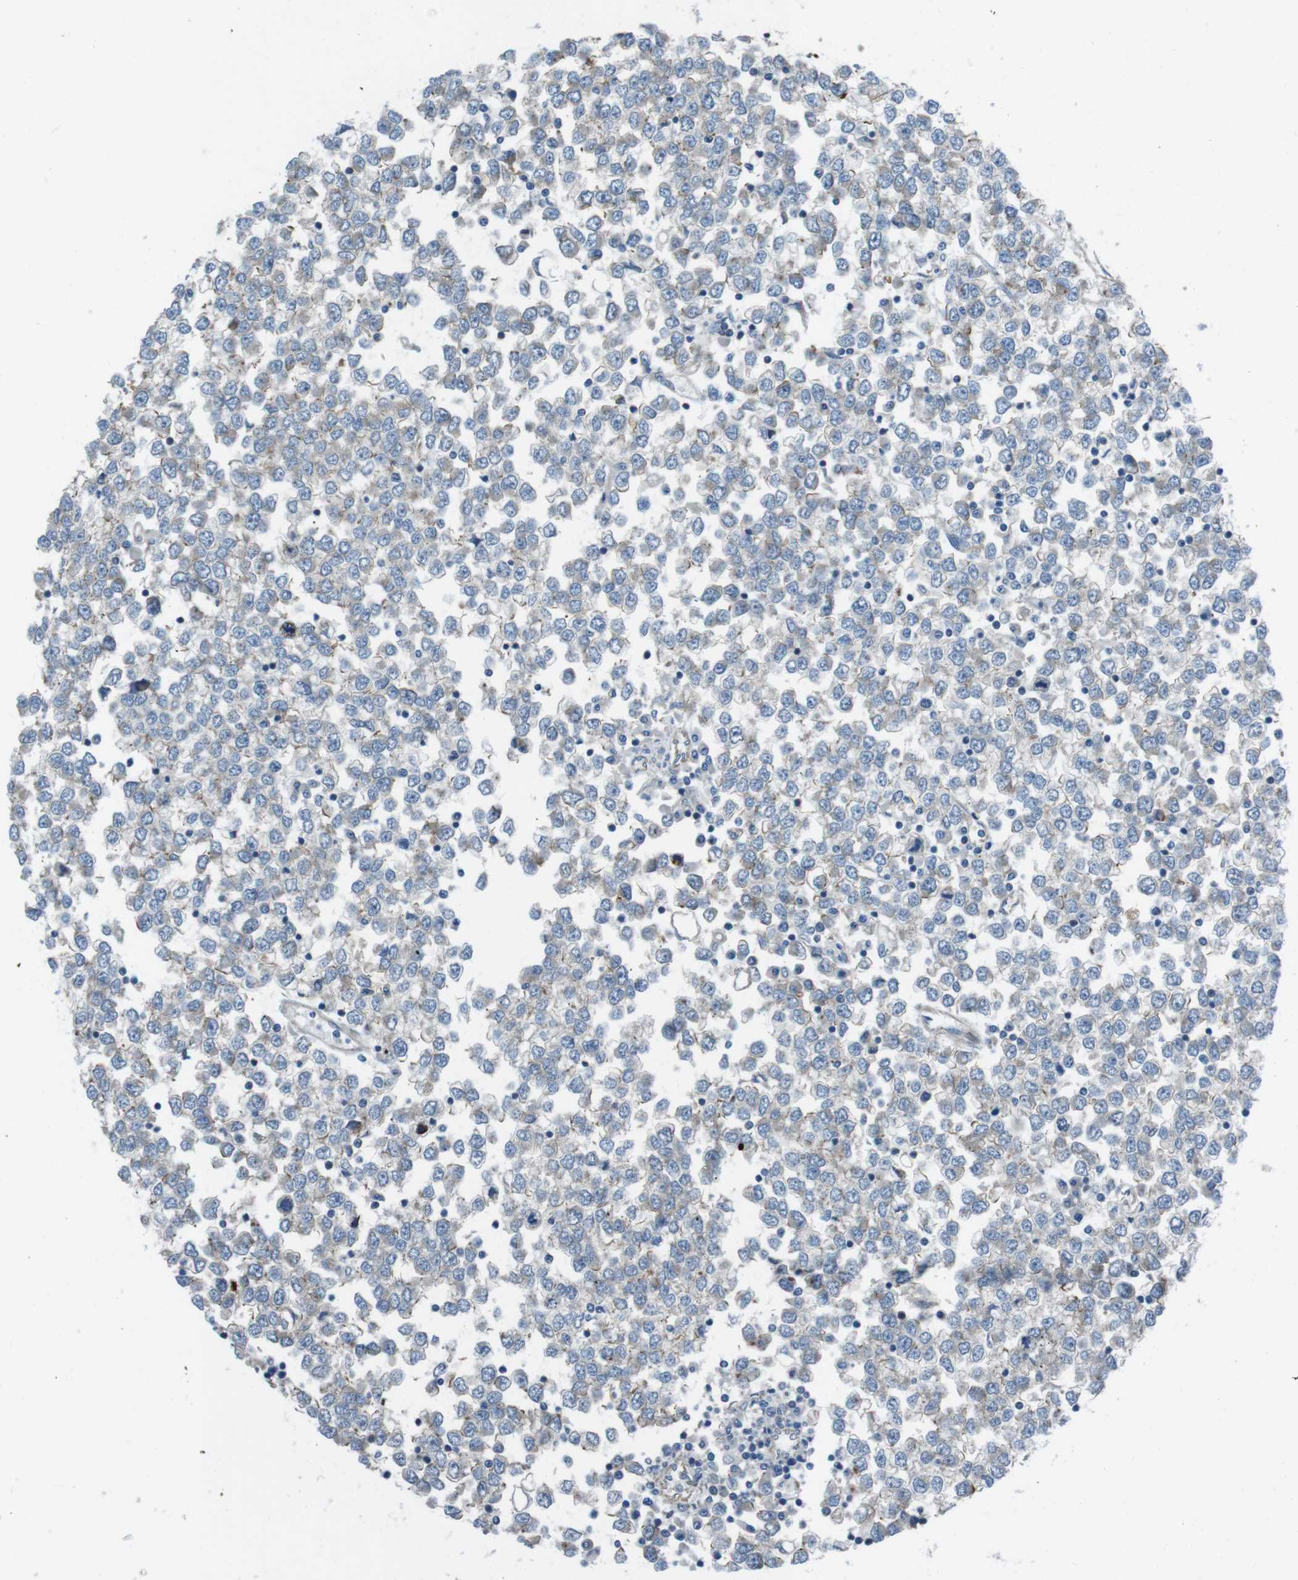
{"staining": {"intensity": "negative", "quantity": "none", "location": "none"}, "tissue": "testis cancer", "cell_type": "Tumor cells", "image_type": "cancer", "snomed": [{"axis": "morphology", "description": "Seminoma, NOS"}, {"axis": "topography", "description": "Testis"}], "caption": "Human testis cancer stained for a protein using immunohistochemistry shows no expression in tumor cells.", "gene": "FAM174B", "patient": {"sex": "male", "age": 65}}